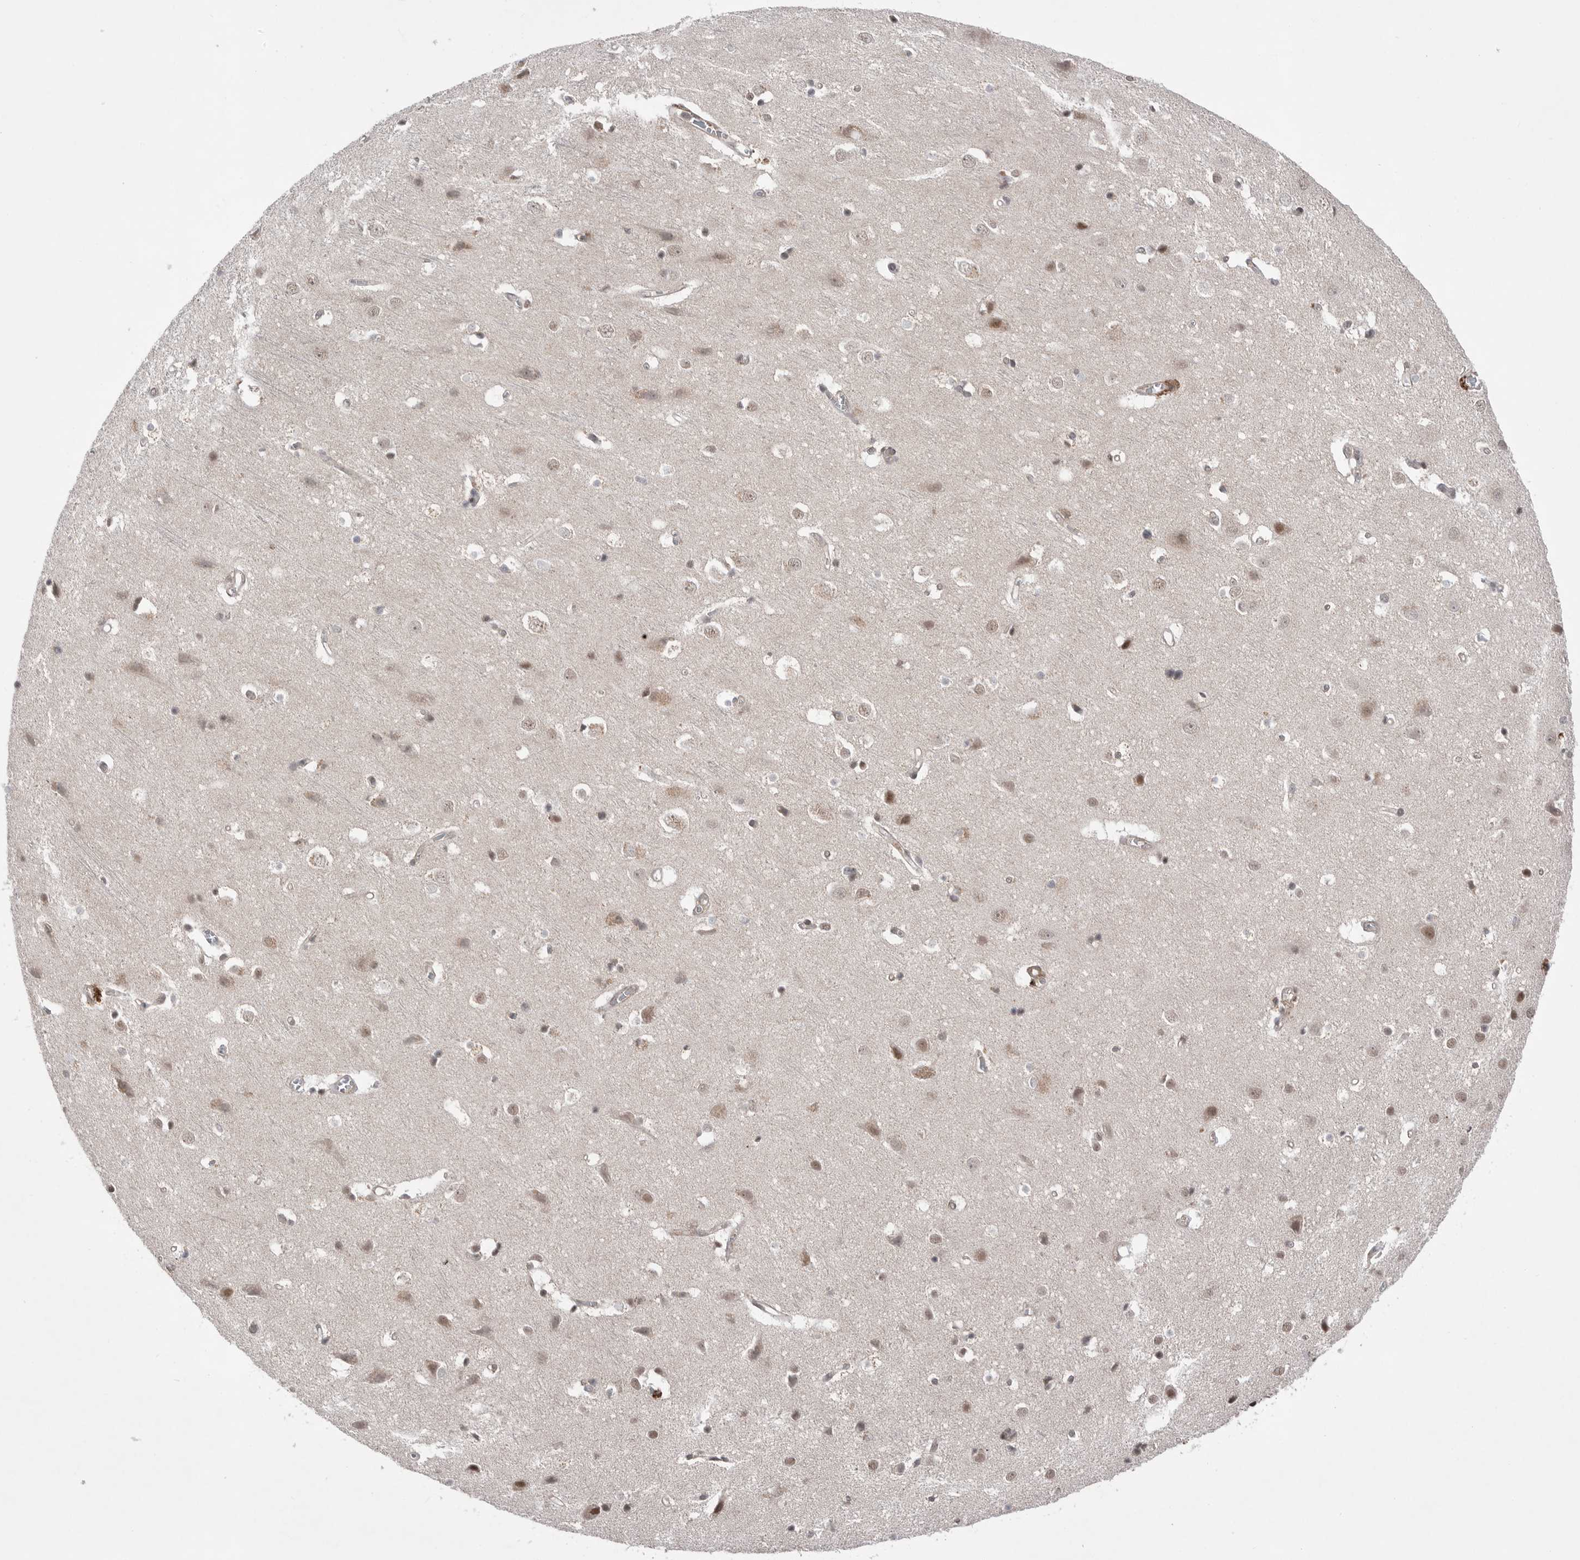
{"staining": {"intensity": "weak", "quantity": ">75%", "location": "cytoplasmic/membranous"}, "tissue": "cerebral cortex", "cell_type": "Endothelial cells", "image_type": "normal", "snomed": [{"axis": "morphology", "description": "Normal tissue, NOS"}, {"axis": "topography", "description": "Cerebral cortex"}], "caption": "IHC (DAB) staining of benign human cerebral cortex reveals weak cytoplasmic/membranous protein staining in approximately >75% of endothelial cells. (DAB = brown stain, brightfield microscopy at high magnification).", "gene": "NTAQ1", "patient": {"sex": "male", "age": 54}}